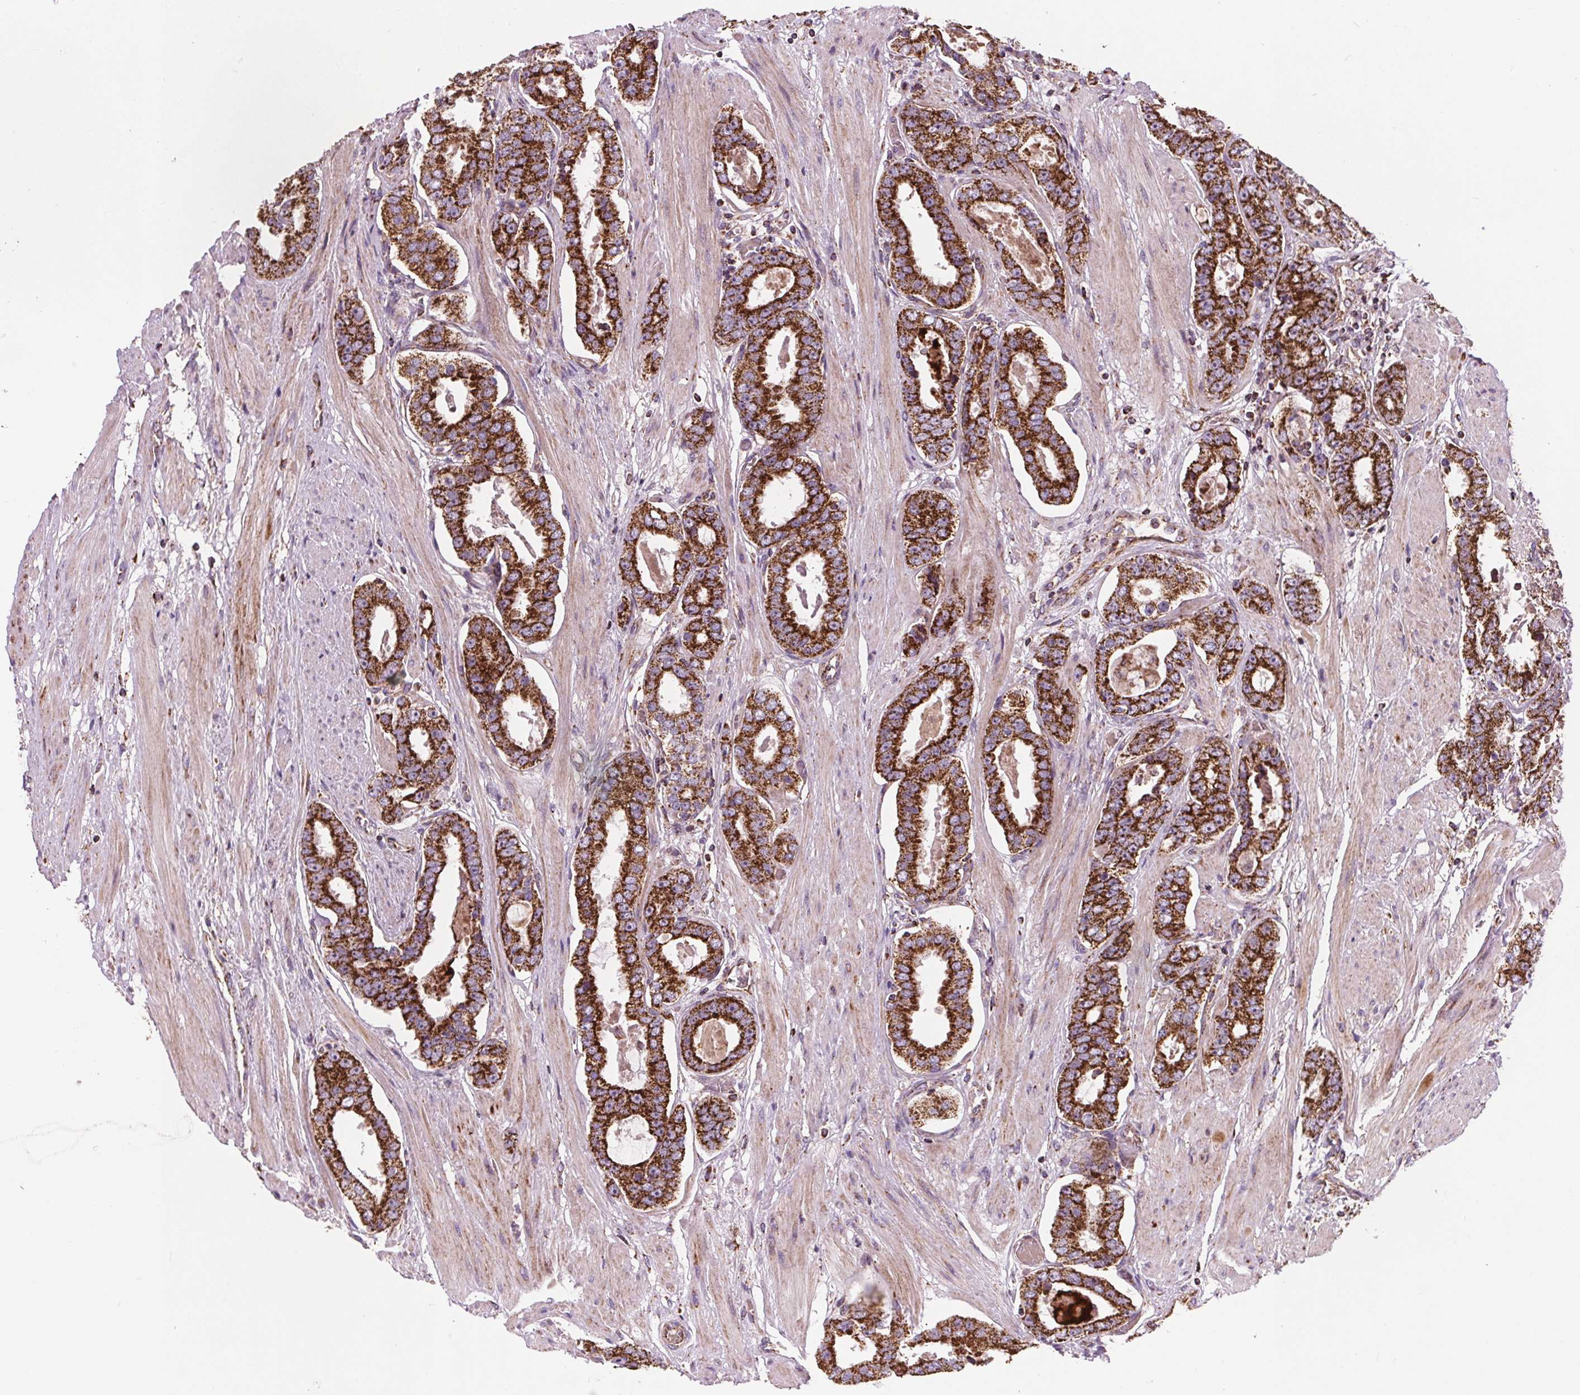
{"staining": {"intensity": "strong", "quantity": ">75%", "location": "cytoplasmic/membranous"}, "tissue": "prostate cancer", "cell_type": "Tumor cells", "image_type": "cancer", "snomed": [{"axis": "morphology", "description": "Adenocarcinoma, High grade"}, {"axis": "topography", "description": "Prostate"}], "caption": "Immunohistochemistry photomicrograph of neoplastic tissue: human prostate cancer (adenocarcinoma (high-grade)) stained using immunohistochemistry exhibits high levels of strong protein expression localized specifically in the cytoplasmic/membranous of tumor cells, appearing as a cytoplasmic/membranous brown color.", "gene": "GOLT1B", "patient": {"sex": "male", "age": 63}}